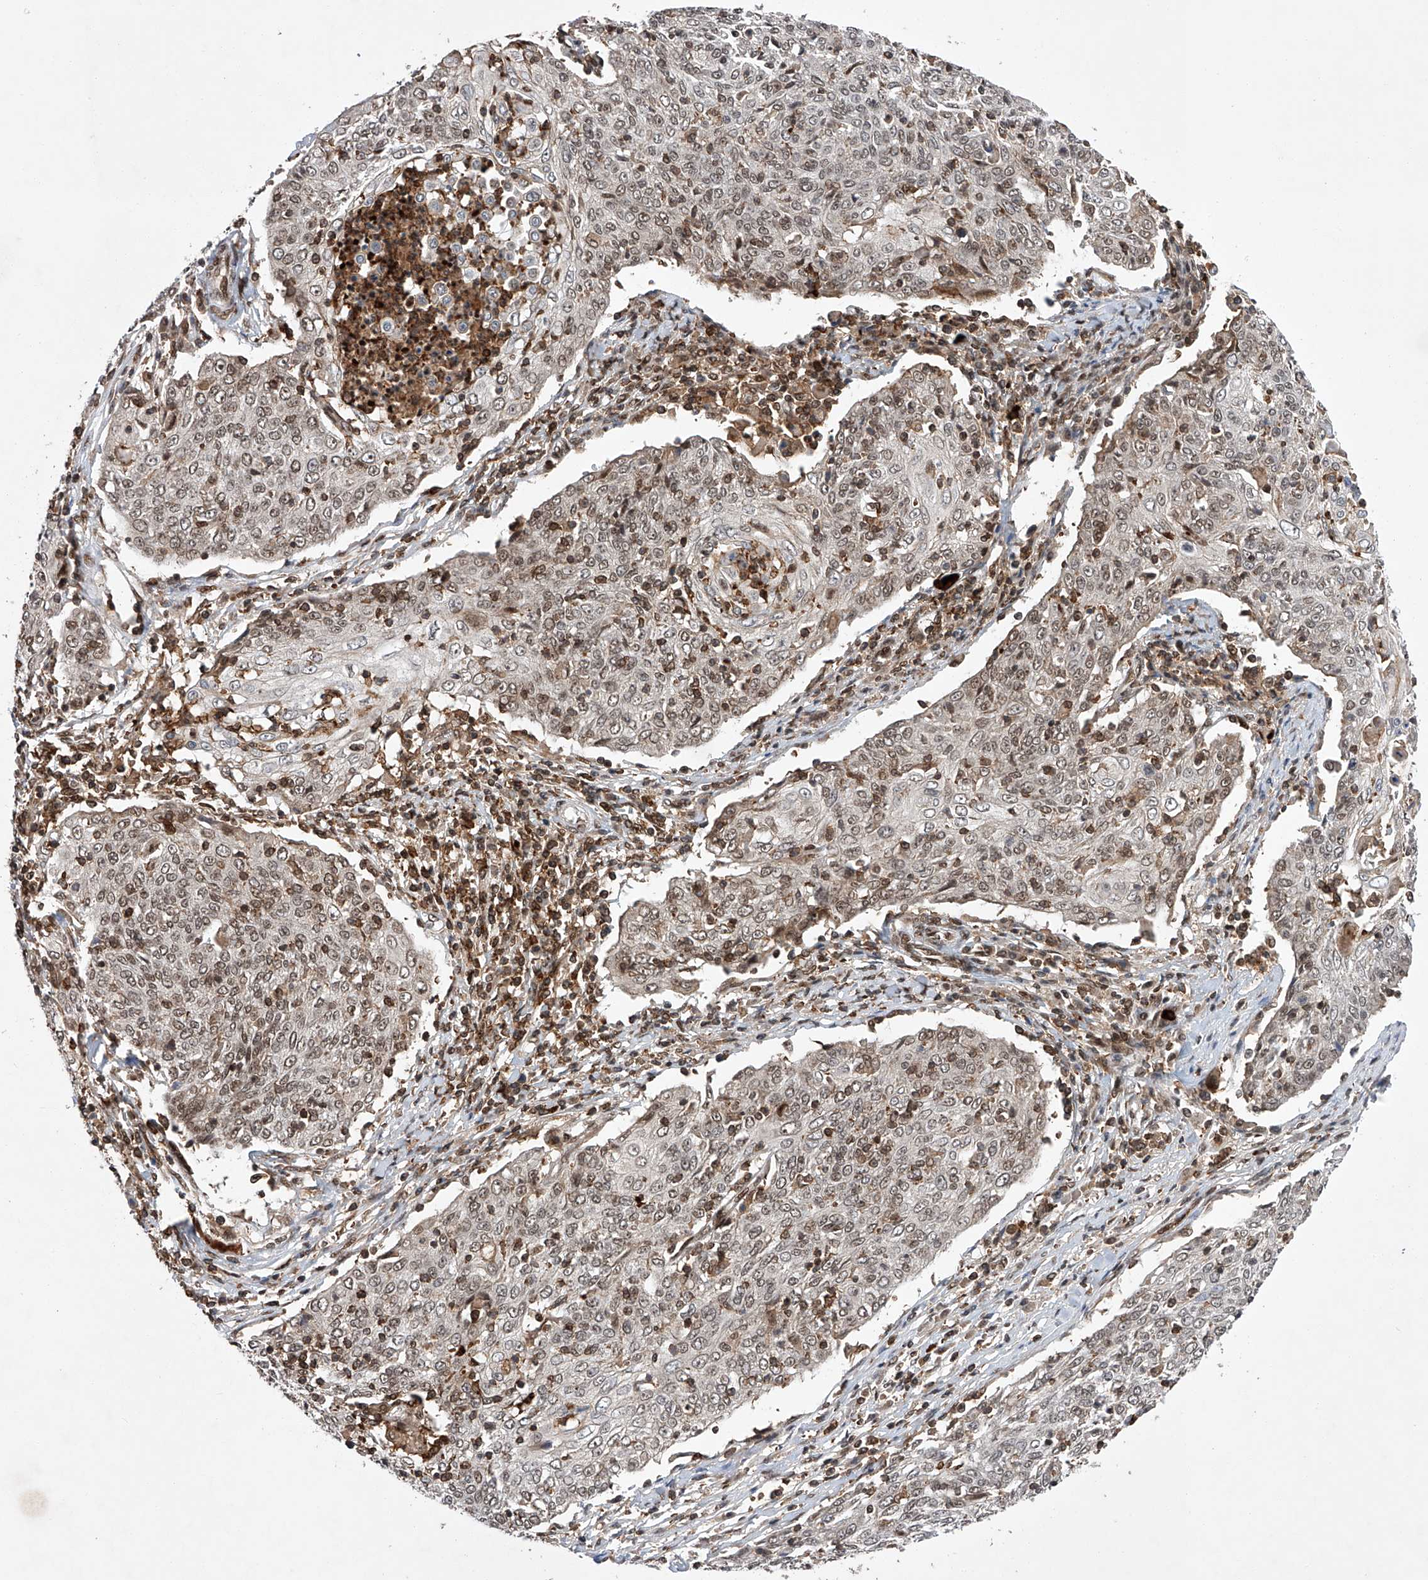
{"staining": {"intensity": "weak", "quantity": ">75%", "location": "nuclear"}, "tissue": "cervical cancer", "cell_type": "Tumor cells", "image_type": "cancer", "snomed": [{"axis": "morphology", "description": "Squamous cell carcinoma, NOS"}, {"axis": "topography", "description": "Cervix"}], "caption": "Brown immunohistochemical staining in cervical cancer shows weak nuclear expression in about >75% of tumor cells.", "gene": "ZNF280D", "patient": {"sex": "female", "age": 48}}